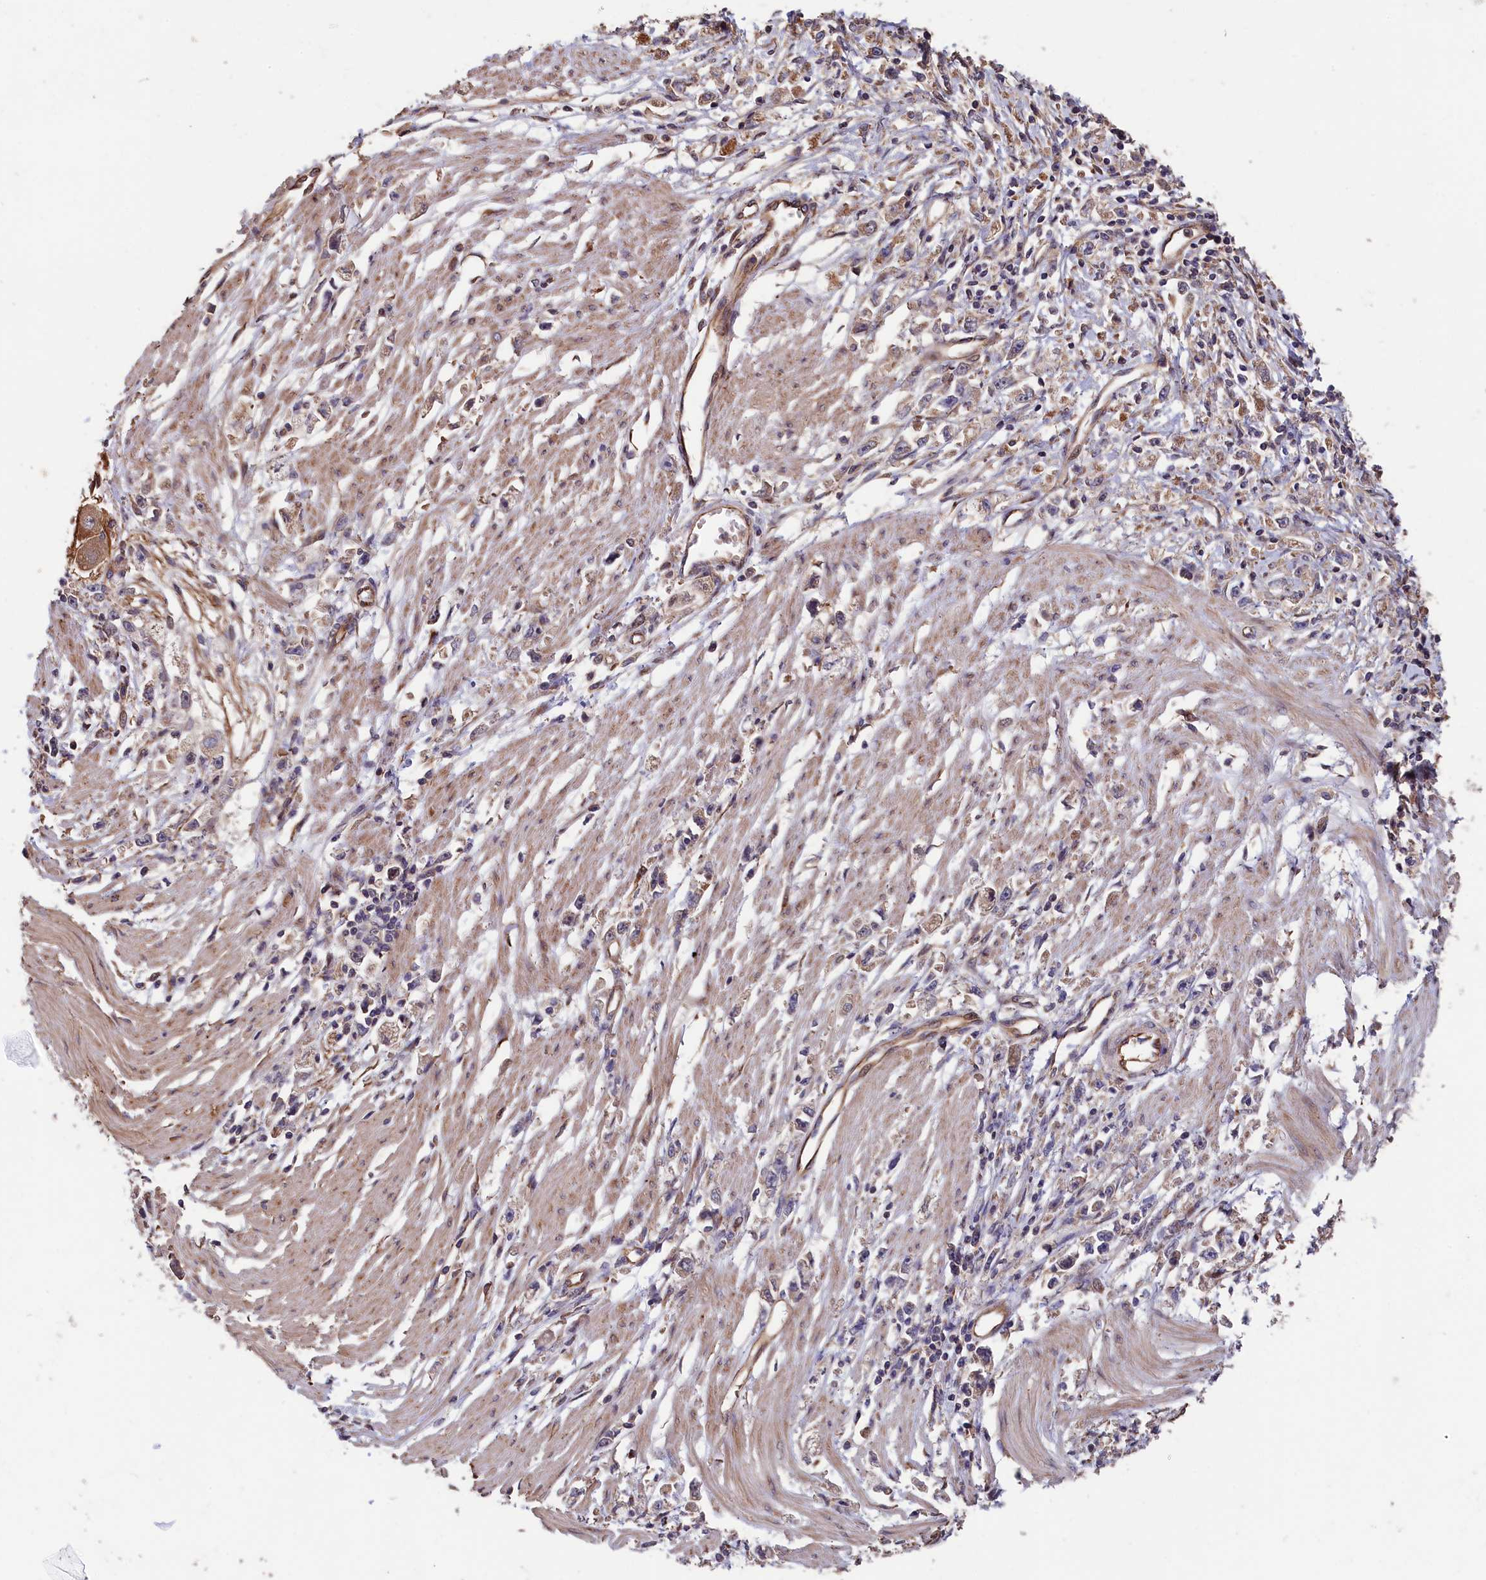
{"staining": {"intensity": "moderate", "quantity": "<25%", "location": "cytoplasmic/membranous"}, "tissue": "stomach cancer", "cell_type": "Tumor cells", "image_type": "cancer", "snomed": [{"axis": "morphology", "description": "Adenocarcinoma, NOS"}, {"axis": "topography", "description": "Stomach"}], "caption": "This image shows IHC staining of stomach cancer, with low moderate cytoplasmic/membranous positivity in approximately <25% of tumor cells.", "gene": "GREB1L", "patient": {"sex": "female", "age": 59}}